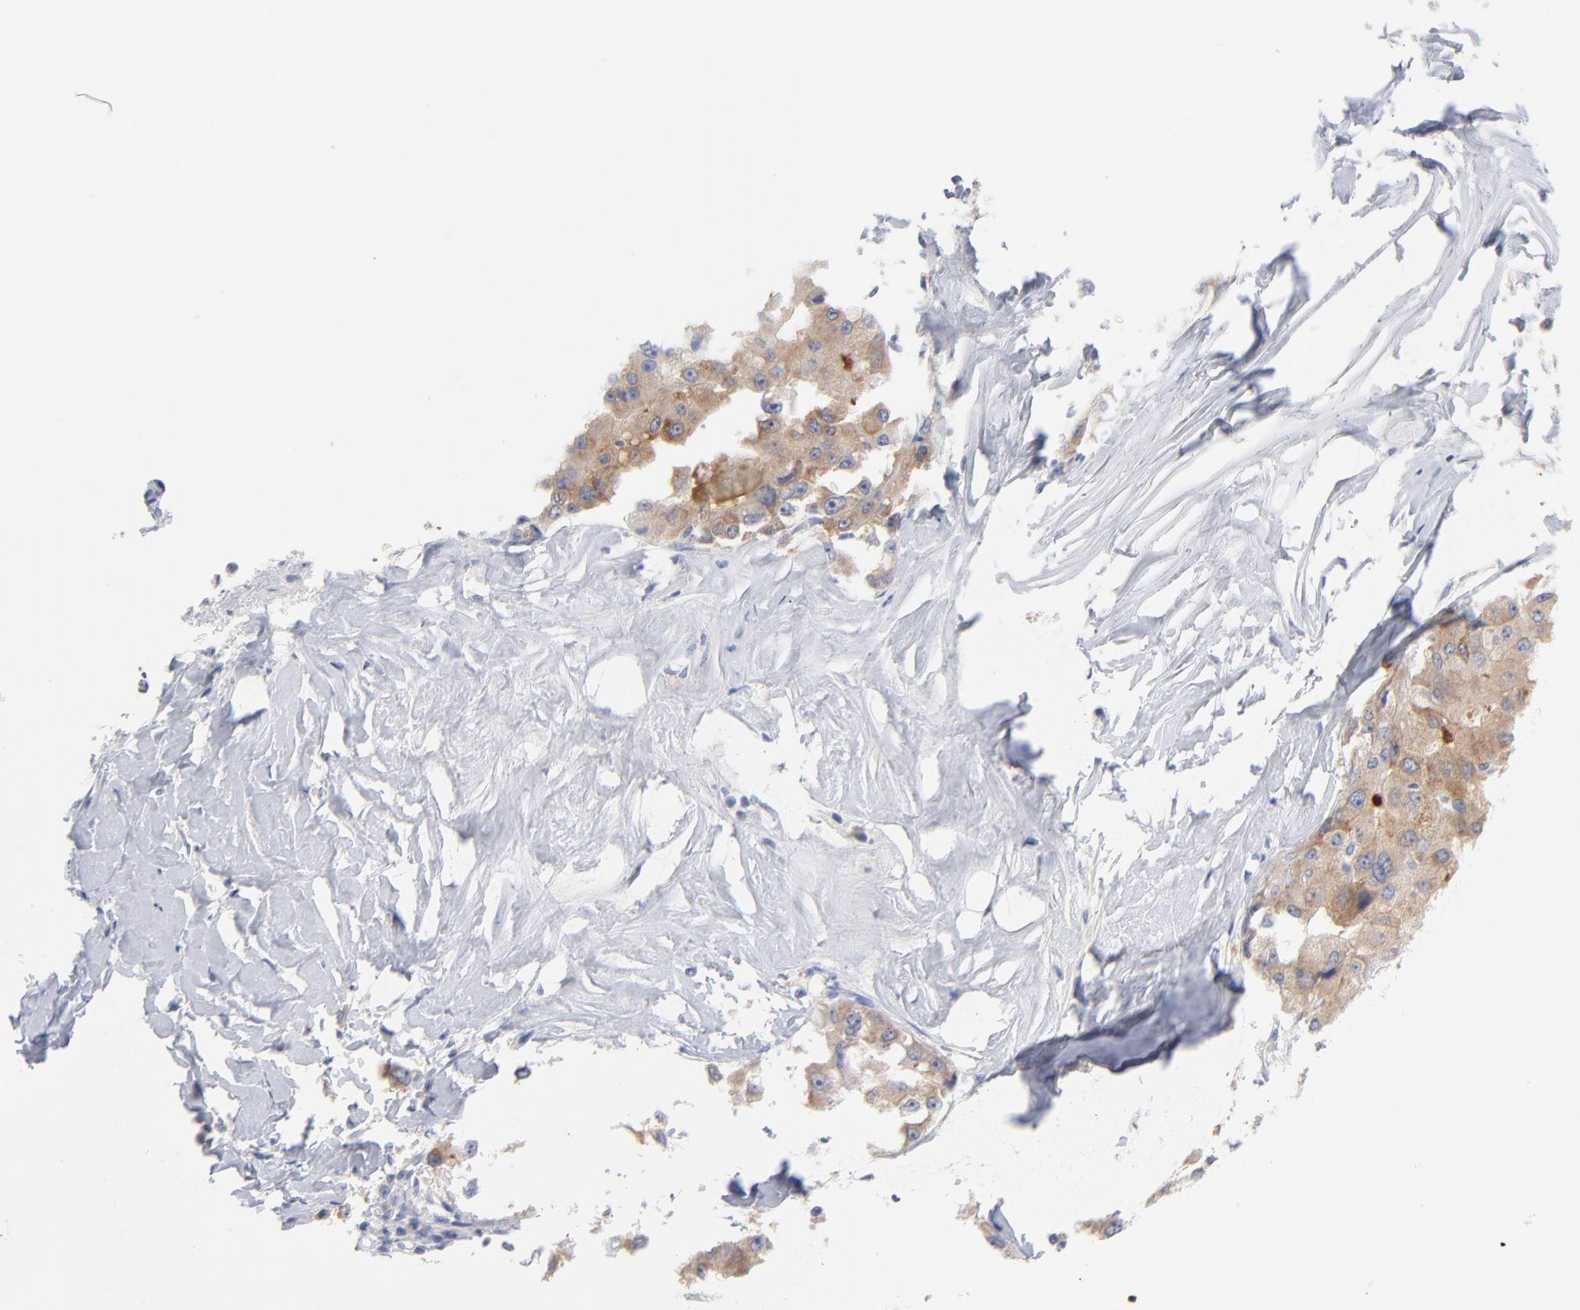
{"staining": {"intensity": "weak", "quantity": ">75%", "location": "cytoplasmic/membranous"}, "tissue": "liver cancer", "cell_type": "Tumor cells", "image_type": "cancer", "snomed": [{"axis": "morphology", "description": "Carcinoma, Hepatocellular, NOS"}, {"axis": "topography", "description": "Liver"}], "caption": "The micrograph demonstrates a brown stain indicating the presence of a protein in the cytoplasmic/membranous of tumor cells in liver cancer. (Stains: DAB in brown, nuclei in blue, Microscopy: brightfield microscopy at high magnification).", "gene": "F12", "patient": {"sex": "male", "age": 80}}